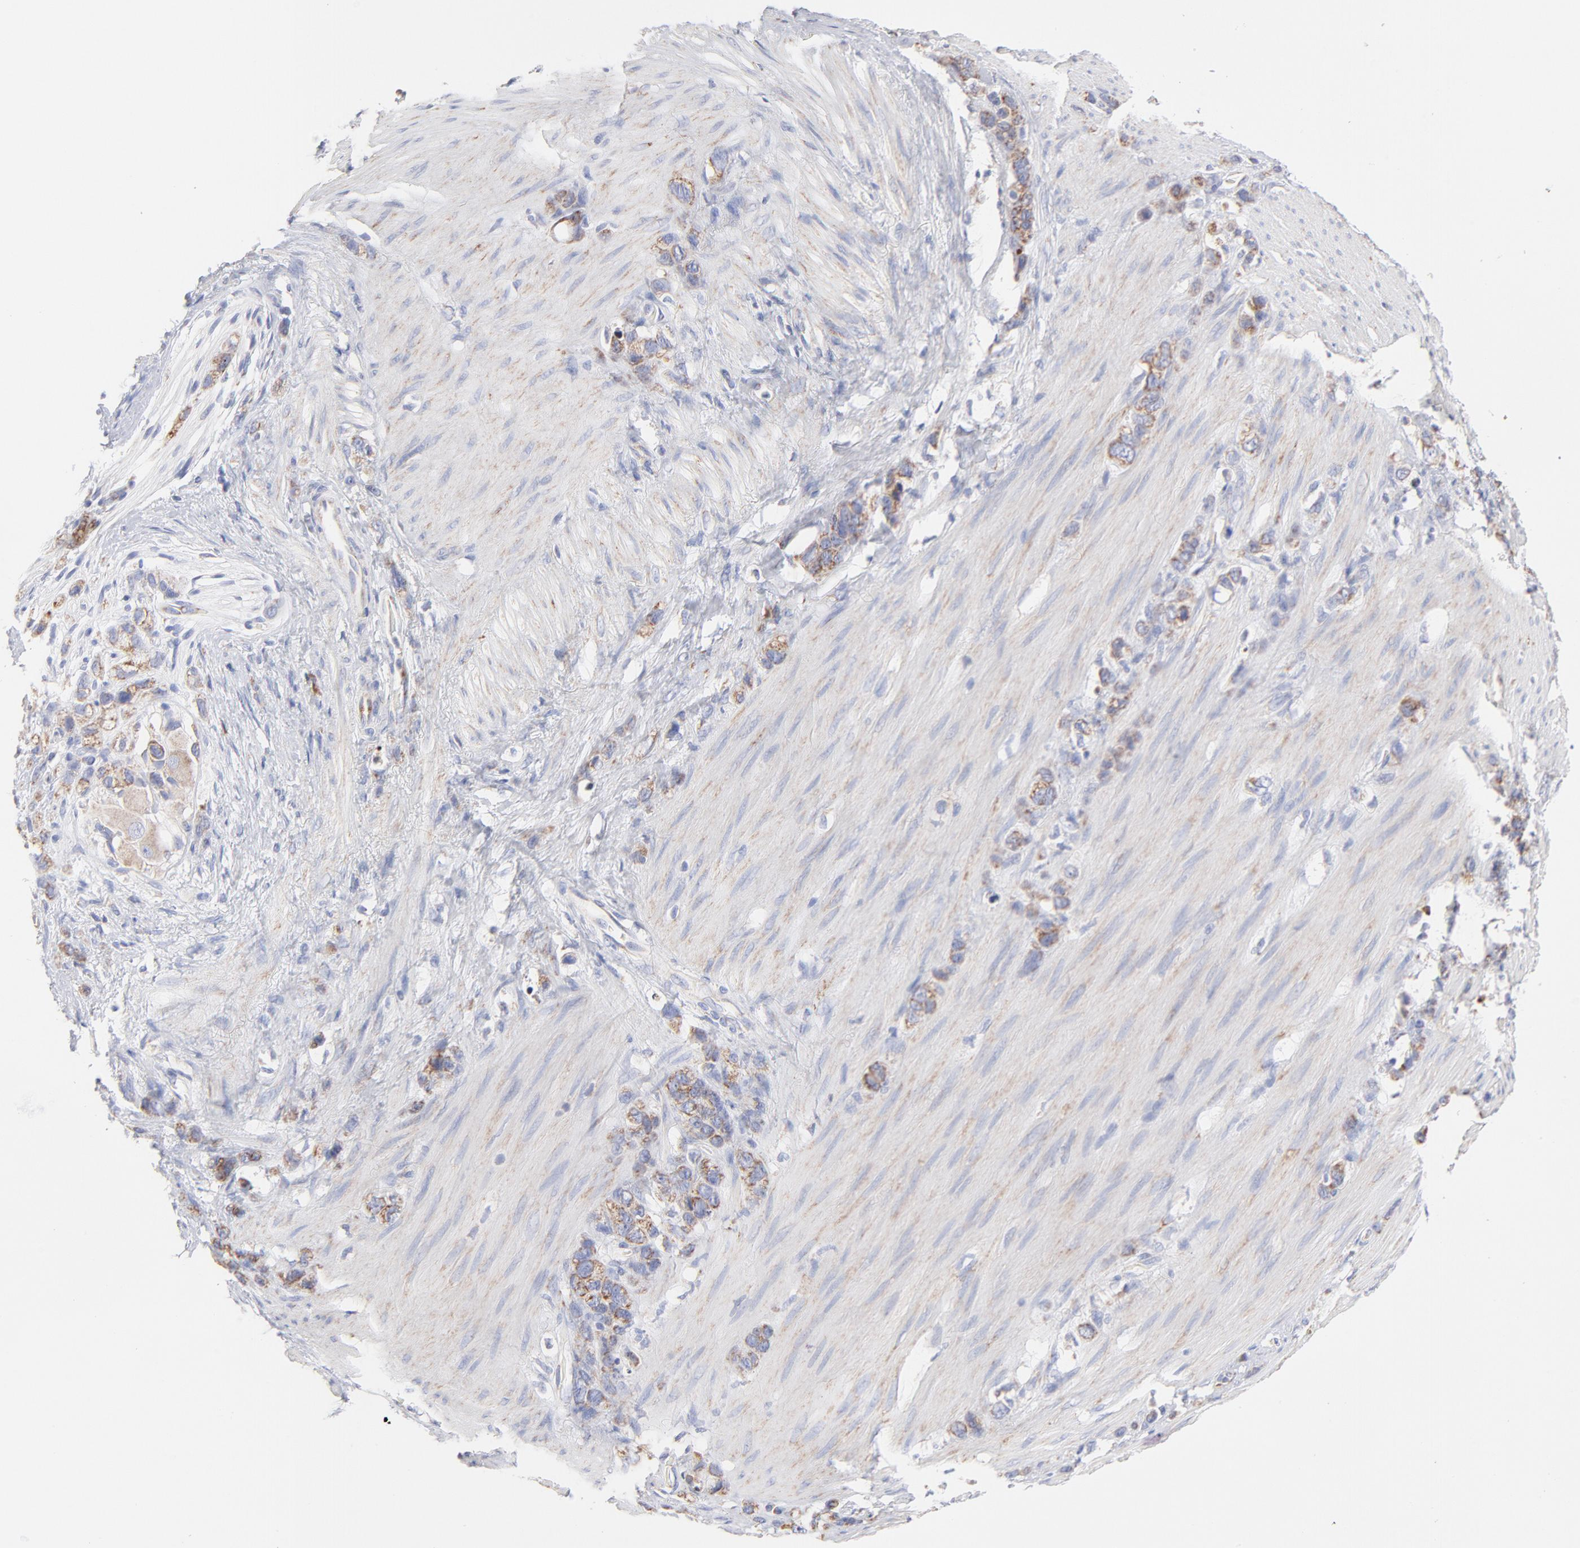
{"staining": {"intensity": "weak", "quantity": ">75%", "location": "cytoplasmic/membranous"}, "tissue": "stomach cancer", "cell_type": "Tumor cells", "image_type": "cancer", "snomed": [{"axis": "morphology", "description": "Normal tissue, NOS"}, {"axis": "morphology", "description": "Adenocarcinoma, NOS"}, {"axis": "morphology", "description": "Adenocarcinoma, High grade"}, {"axis": "topography", "description": "Stomach, upper"}, {"axis": "topography", "description": "Stomach"}], "caption": "Adenocarcinoma (high-grade) (stomach) stained with IHC displays weak cytoplasmic/membranous expression in about >75% of tumor cells.", "gene": "TIMM8A", "patient": {"sex": "female", "age": 65}}